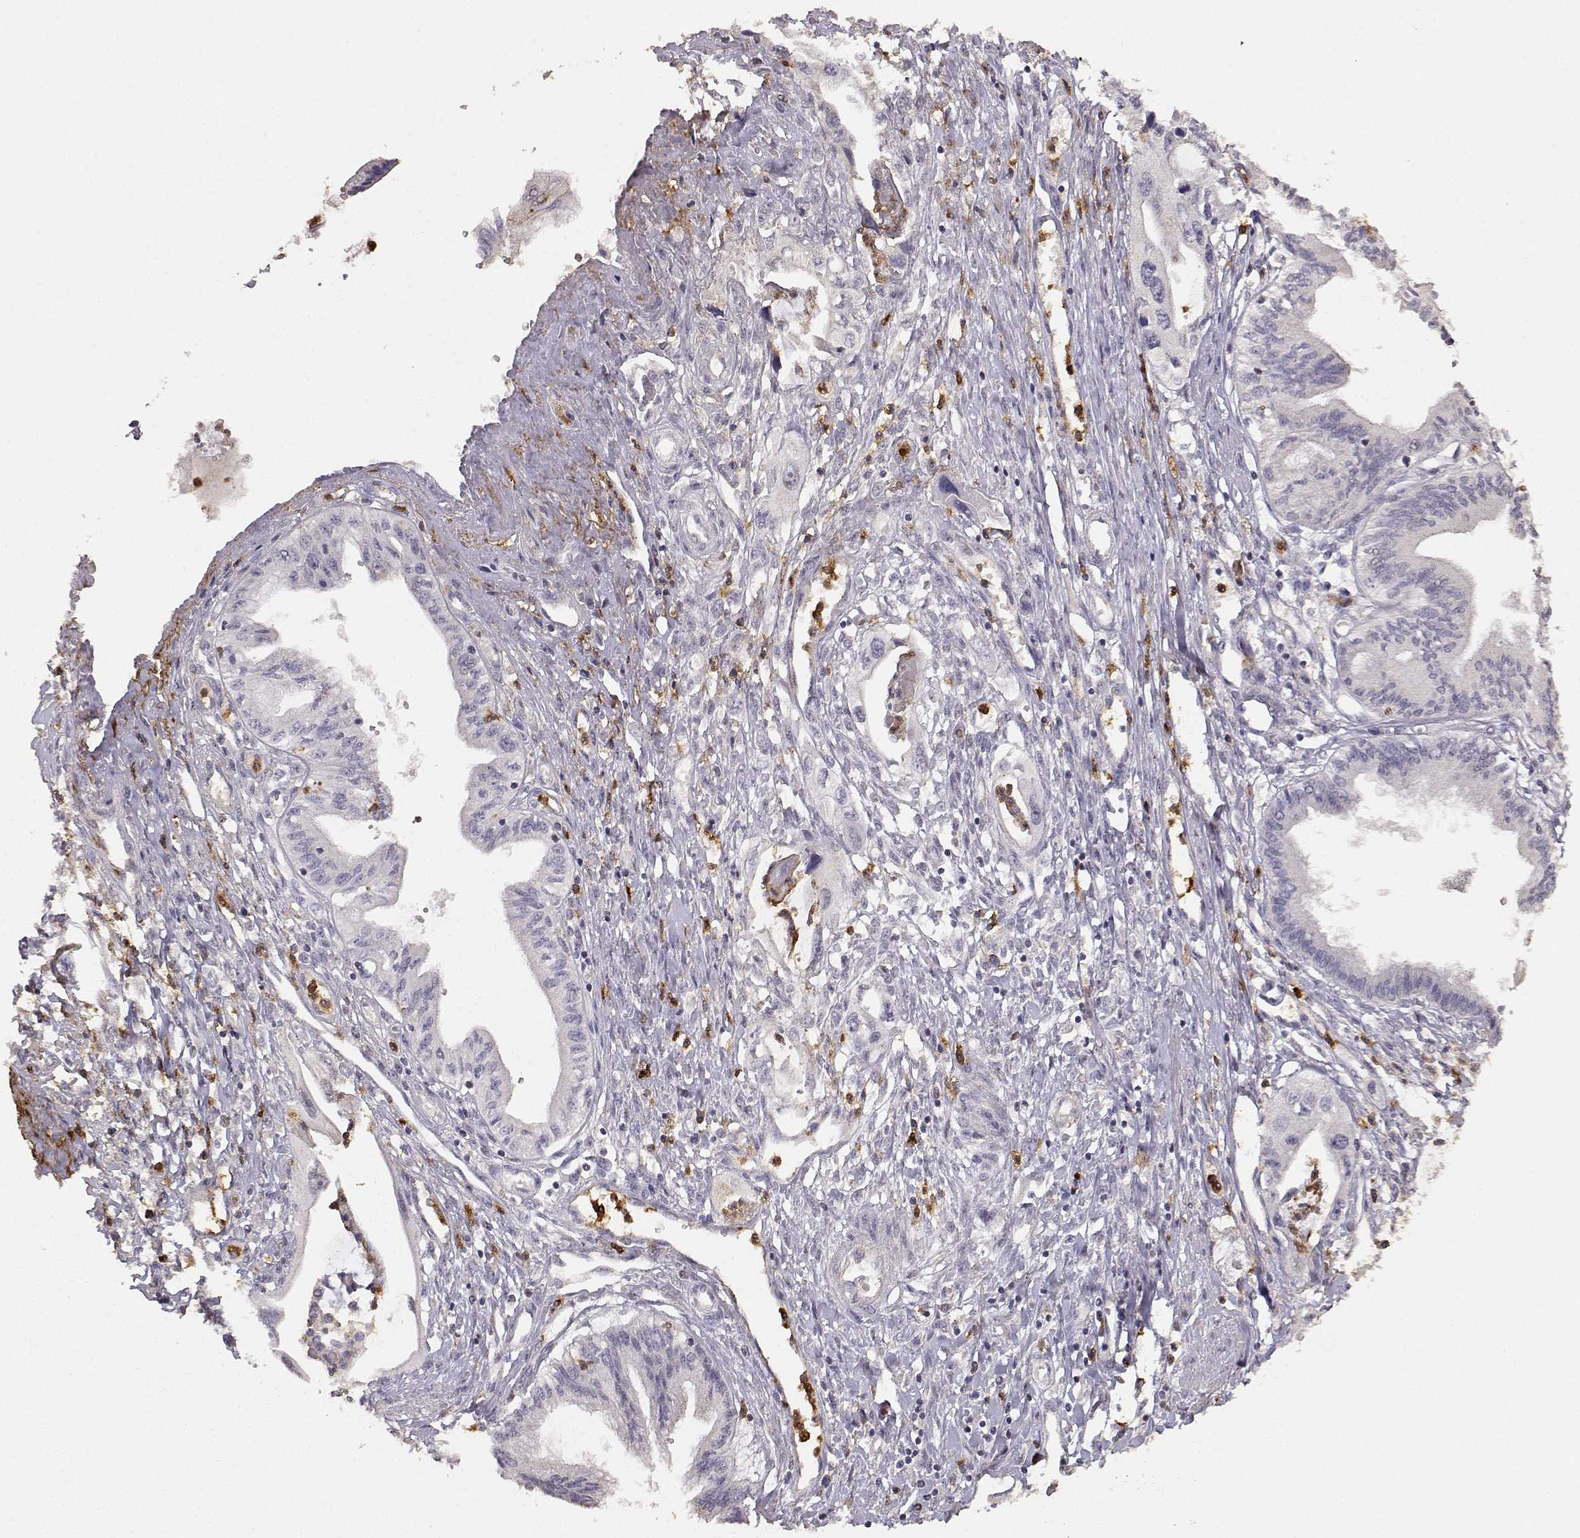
{"staining": {"intensity": "negative", "quantity": "none", "location": "none"}, "tissue": "pancreatic cancer", "cell_type": "Tumor cells", "image_type": "cancer", "snomed": [{"axis": "morphology", "description": "Adenocarcinoma, NOS"}, {"axis": "topography", "description": "Pancreas"}], "caption": "This photomicrograph is of pancreatic cancer stained with immunohistochemistry (IHC) to label a protein in brown with the nuclei are counter-stained blue. There is no positivity in tumor cells.", "gene": "TNFRSF10C", "patient": {"sex": "male", "age": 60}}